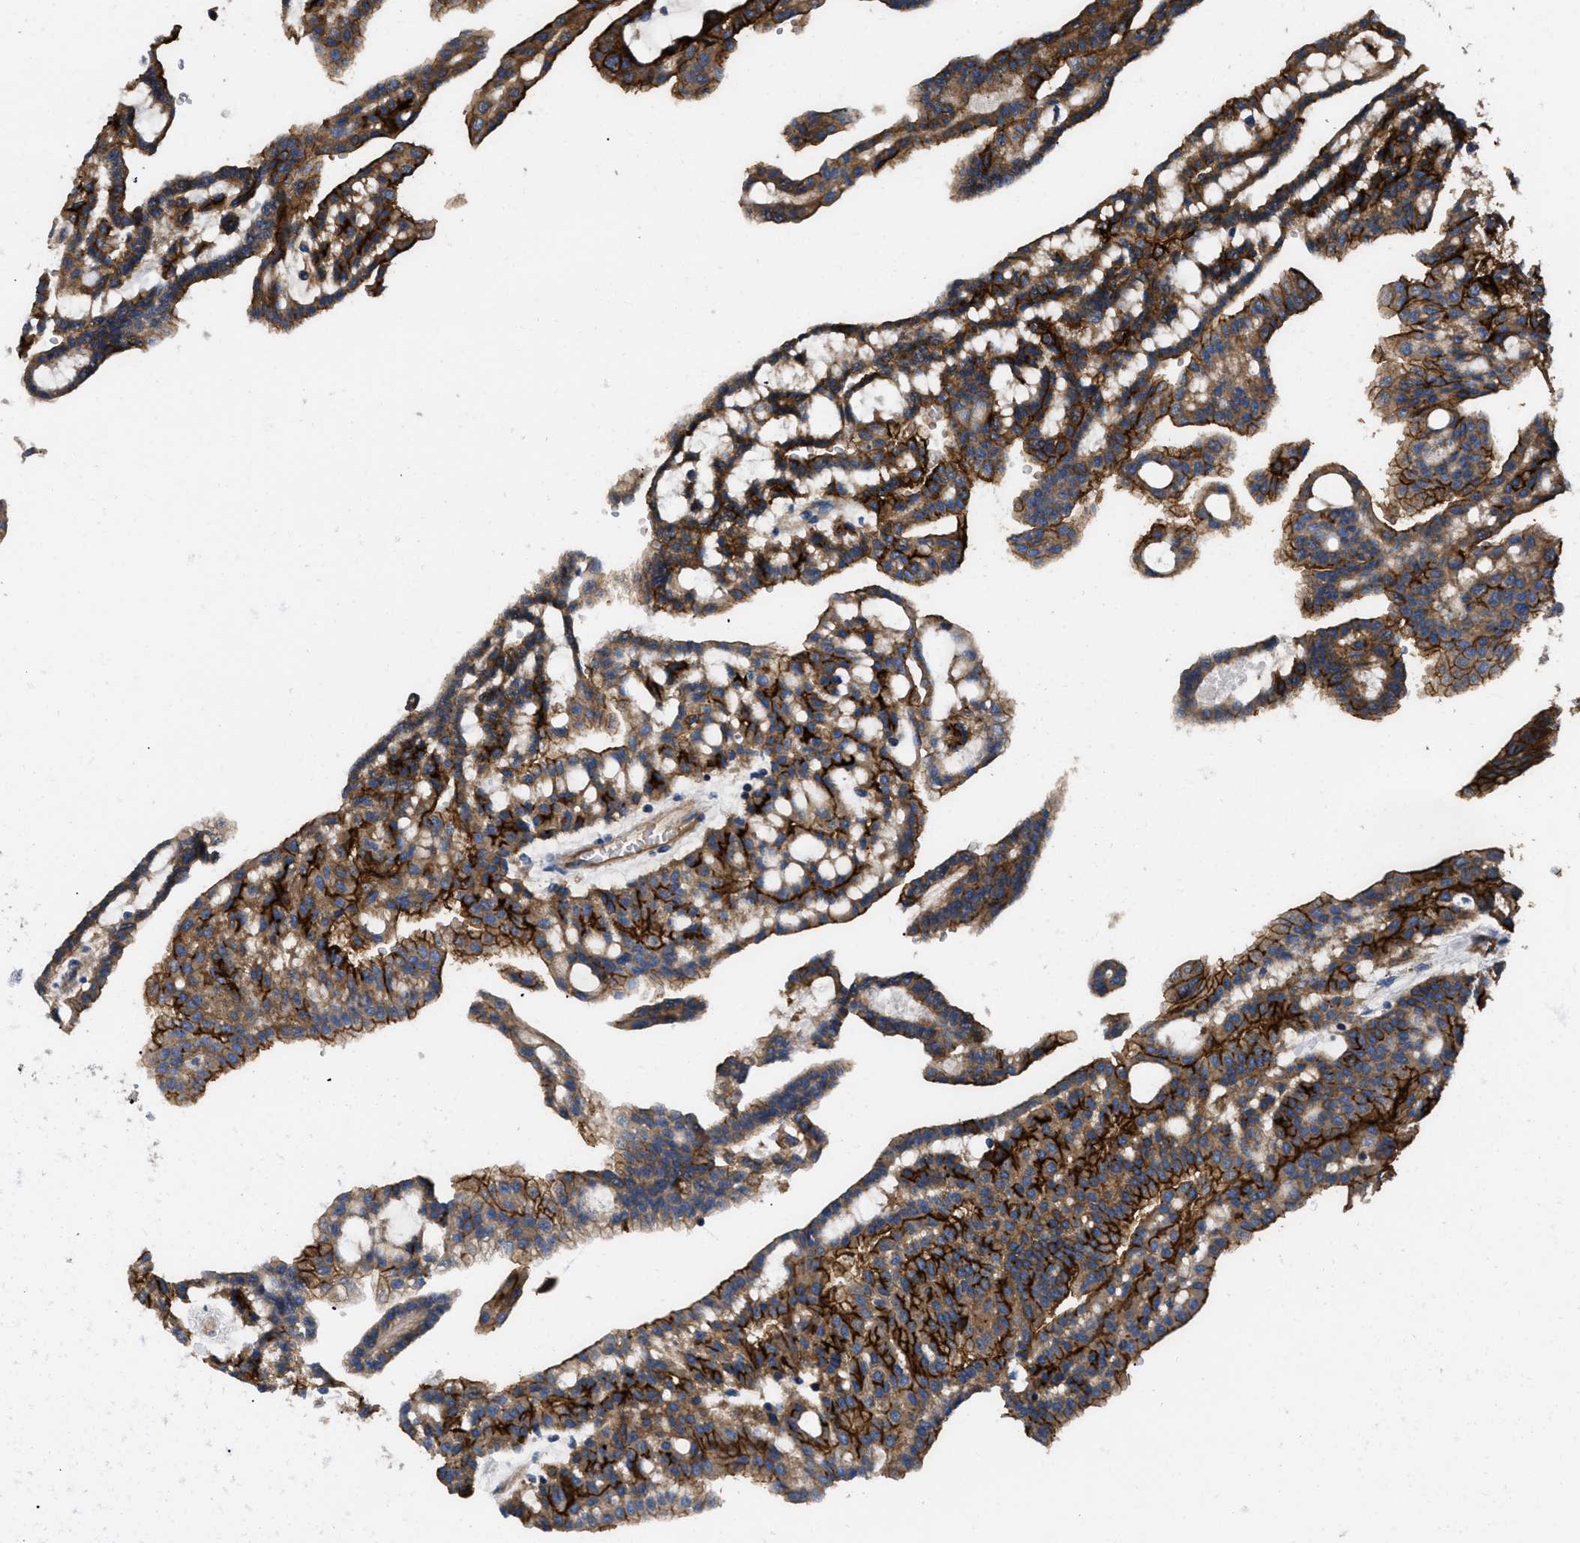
{"staining": {"intensity": "strong", "quantity": ">75%", "location": "cytoplasmic/membranous"}, "tissue": "renal cancer", "cell_type": "Tumor cells", "image_type": "cancer", "snomed": [{"axis": "morphology", "description": "Adenocarcinoma, NOS"}, {"axis": "topography", "description": "Kidney"}], "caption": "This histopathology image shows immunohistochemistry (IHC) staining of adenocarcinoma (renal), with high strong cytoplasmic/membranous positivity in about >75% of tumor cells.", "gene": "NT5E", "patient": {"sex": "male", "age": 63}}